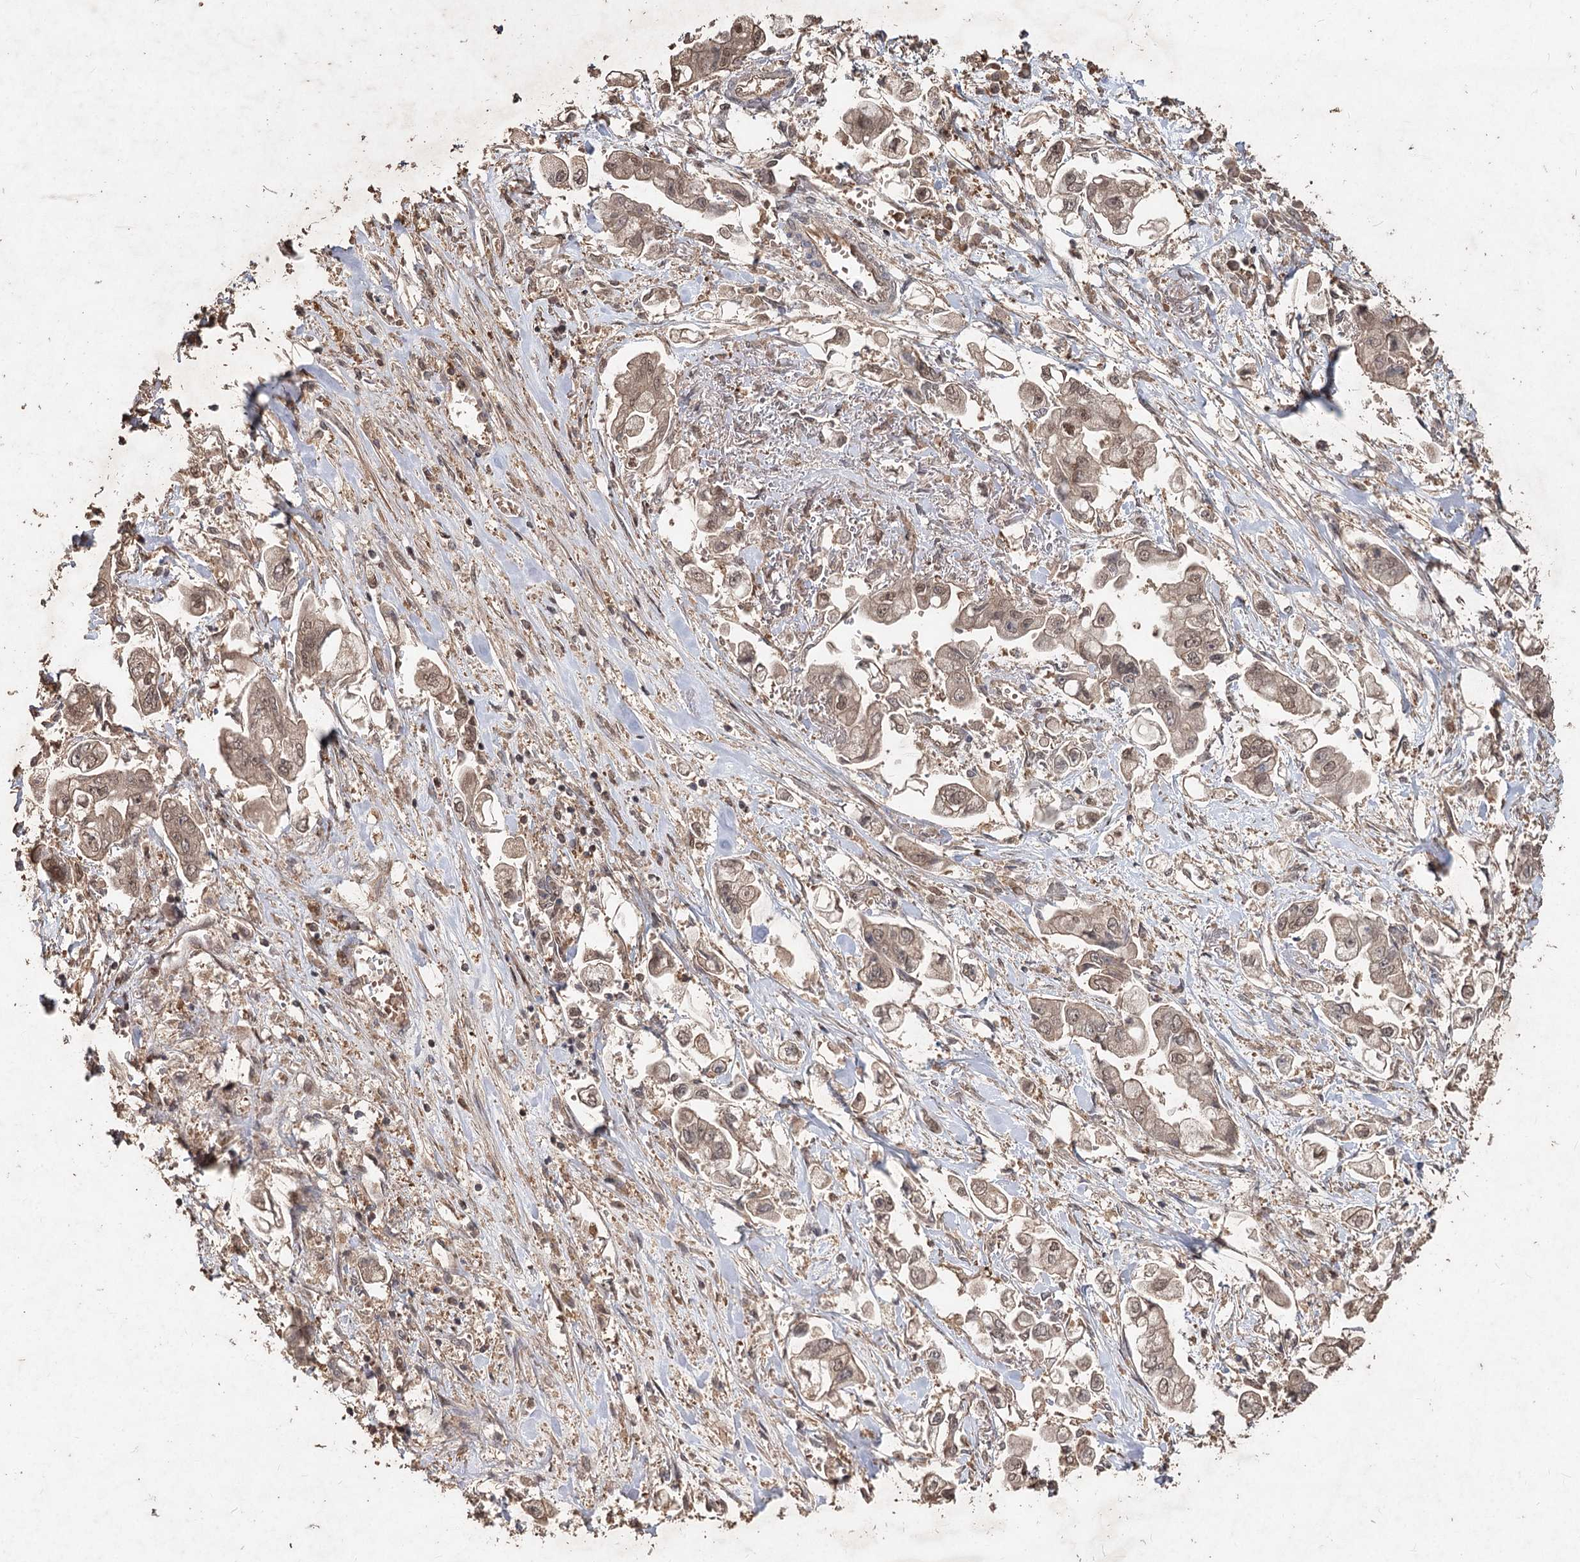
{"staining": {"intensity": "weak", "quantity": ">75%", "location": "cytoplasmic/membranous,nuclear"}, "tissue": "stomach cancer", "cell_type": "Tumor cells", "image_type": "cancer", "snomed": [{"axis": "morphology", "description": "Adenocarcinoma, NOS"}, {"axis": "topography", "description": "Stomach"}], "caption": "An immunohistochemistry histopathology image of neoplastic tissue is shown. Protein staining in brown highlights weak cytoplasmic/membranous and nuclear positivity in adenocarcinoma (stomach) within tumor cells. (DAB (3,3'-diaminobenzidine) = brown stain, brightfield microscopy at high magnification).", "gene": "FBXO7", "patient": {"sex": "male", "age": 62}}